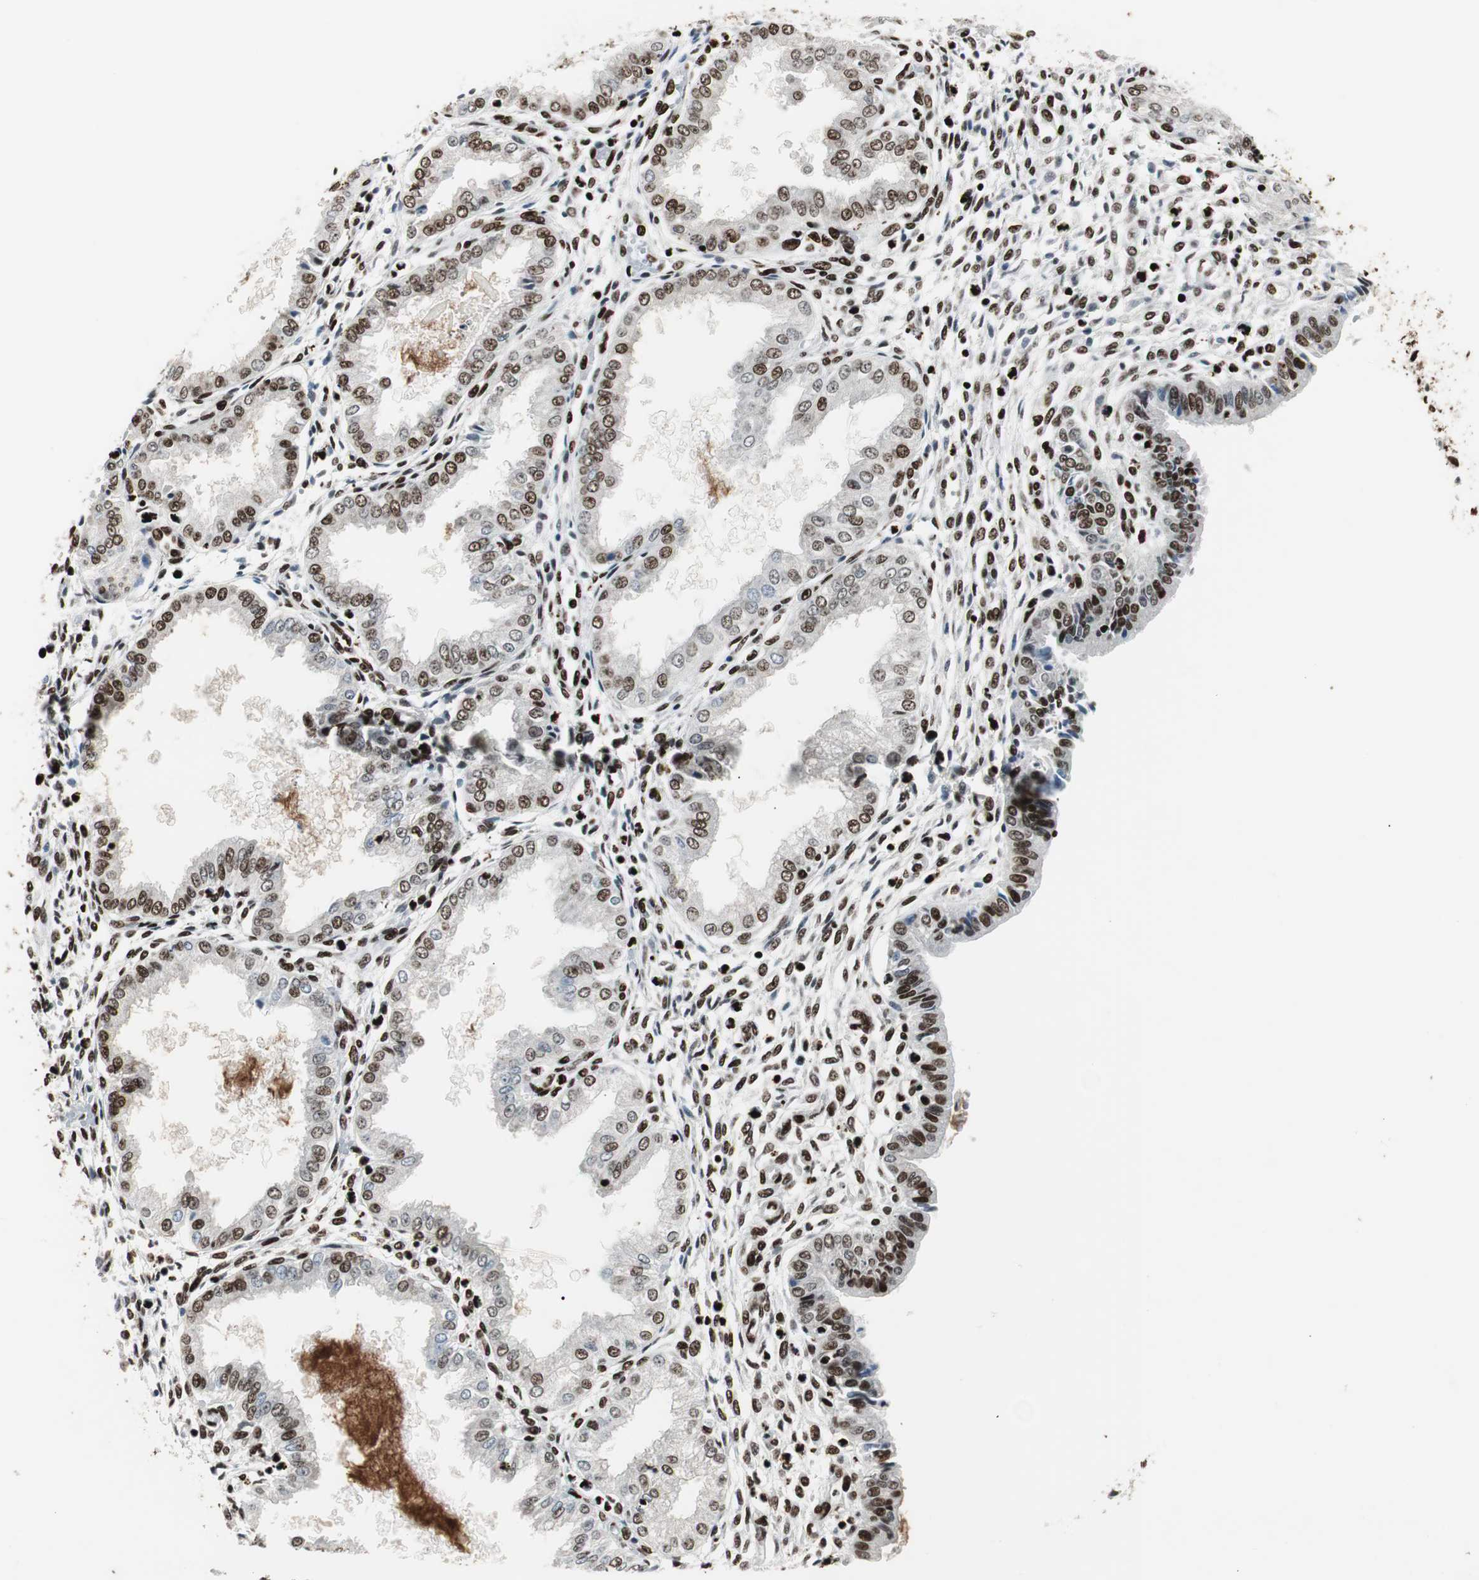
{"staining": {"intensity": "strong", "quantity": ">75%", "location": "nuclear"}, "tissue": "endometrium", "cell_type": "Cells in endometrial stroma", "image_type": "normal", "snomed": [{"axis": "morphology", "description": "Normal tissue, NOS"}, {"axis": "topography", "description": "Endometrium"}], "caption": "Protein staining displays strong nuclear positivity in about >75% of cells in endometrial stroma in unremarkable endometrium. (Brightfield microscopy of DAB IHC at high magnification).", "gene": "MTA2", "patient": {"sex": "female", "age": 33}}